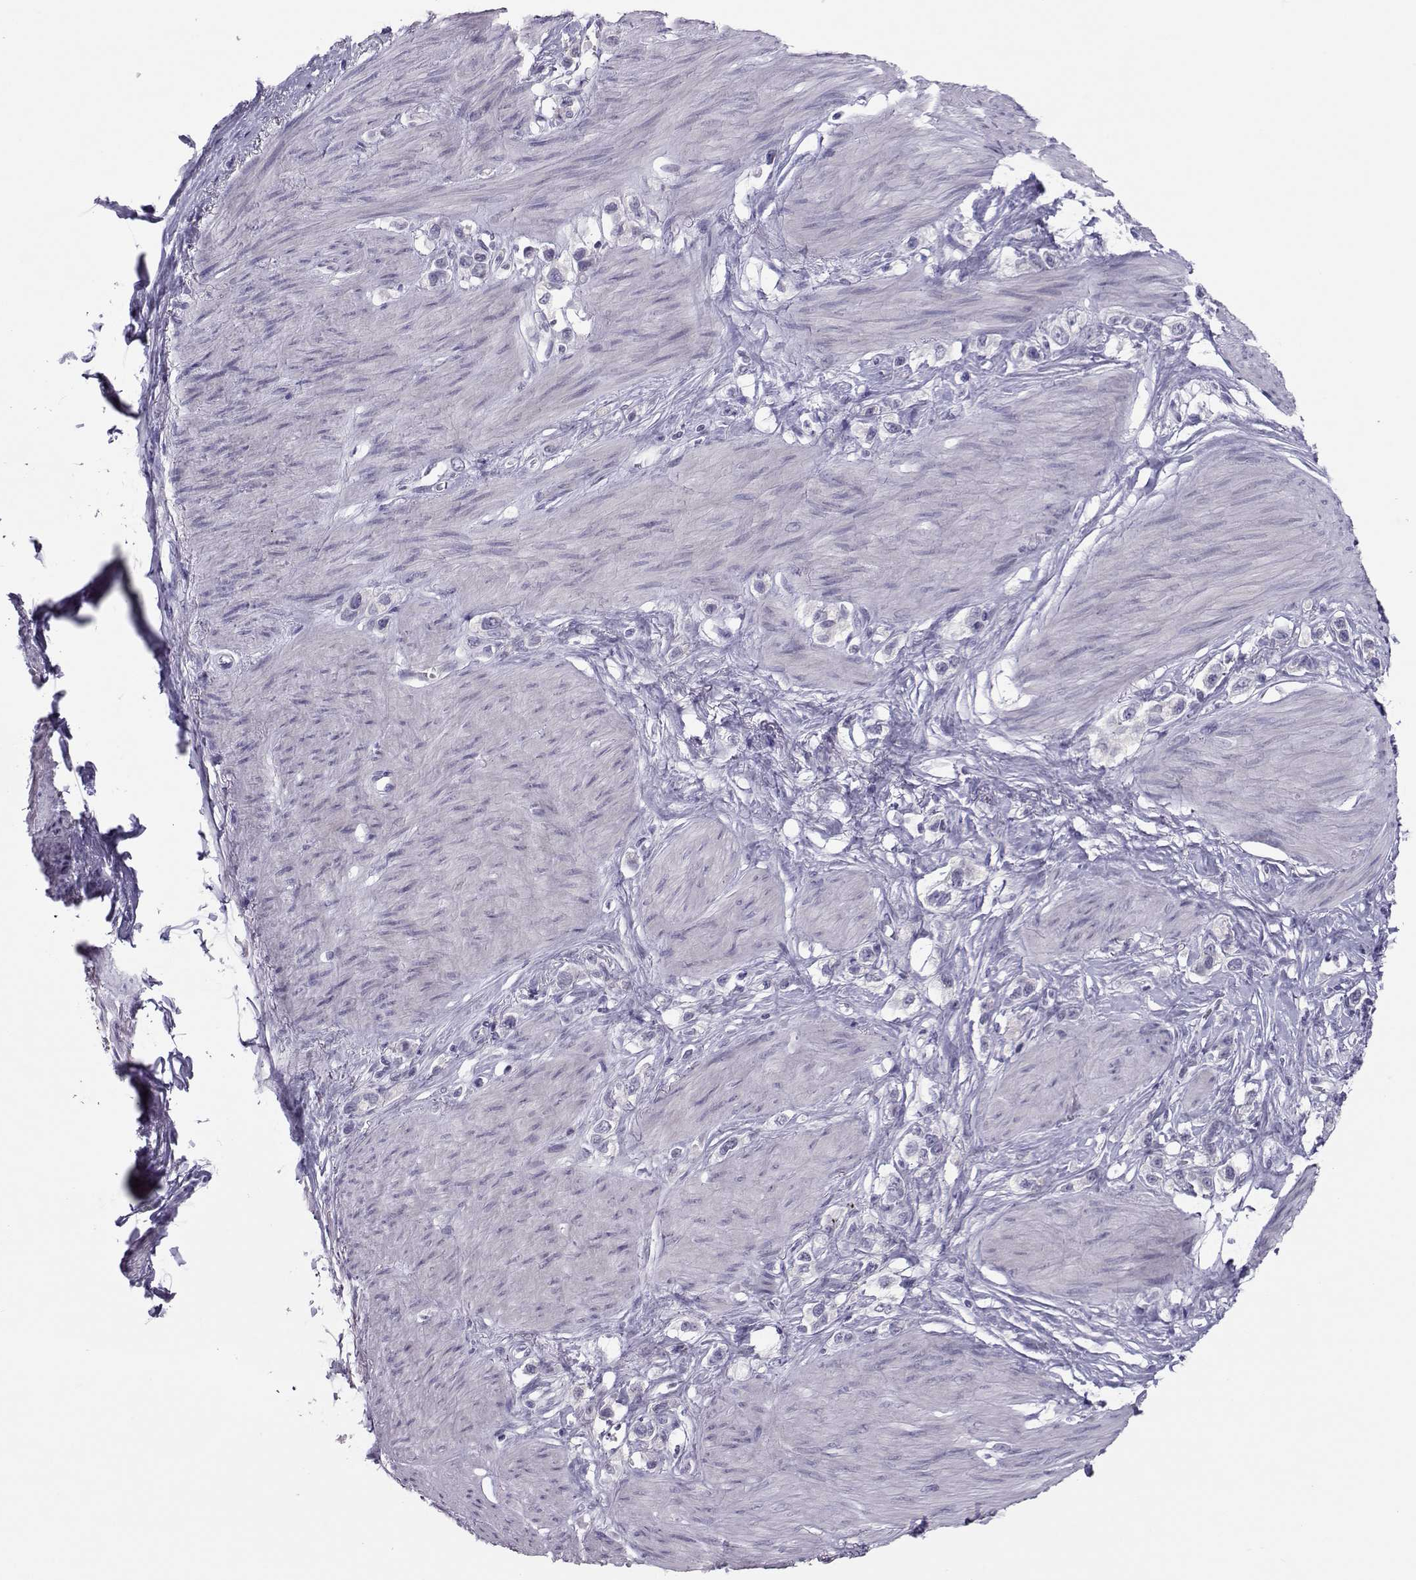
{"staining": {"intensity": "negative", "quantity": "none", "location": "none"}, "tissue": "stomach cancer", "cell_type": "Tumor cells", "image_type": "cancer", "snomed": [{"axis": "morphology", "description": "Normal tissue, NOS"}, {"axis": "morphology", "description": "Adenocarcinoma, NOS"}, {"axis": "morphology", "description": "Adenocarcinoma, High grade"}, {"axis": "topography", "description": "Stomach, upper"}, {"axis": "topography", "description": "Stomach"}], "caption": "Protein analysis of adenocarcinoma (stomach) reveals no significant staining in tumor cells. The staining was performed using DAB to visualize the protein expression in brown, while the nuclei were stained in blue with hematoxylin (Magnification: 20x).", "gene": "TRPM7", "patient": {"sex": "female", "age": 65}}